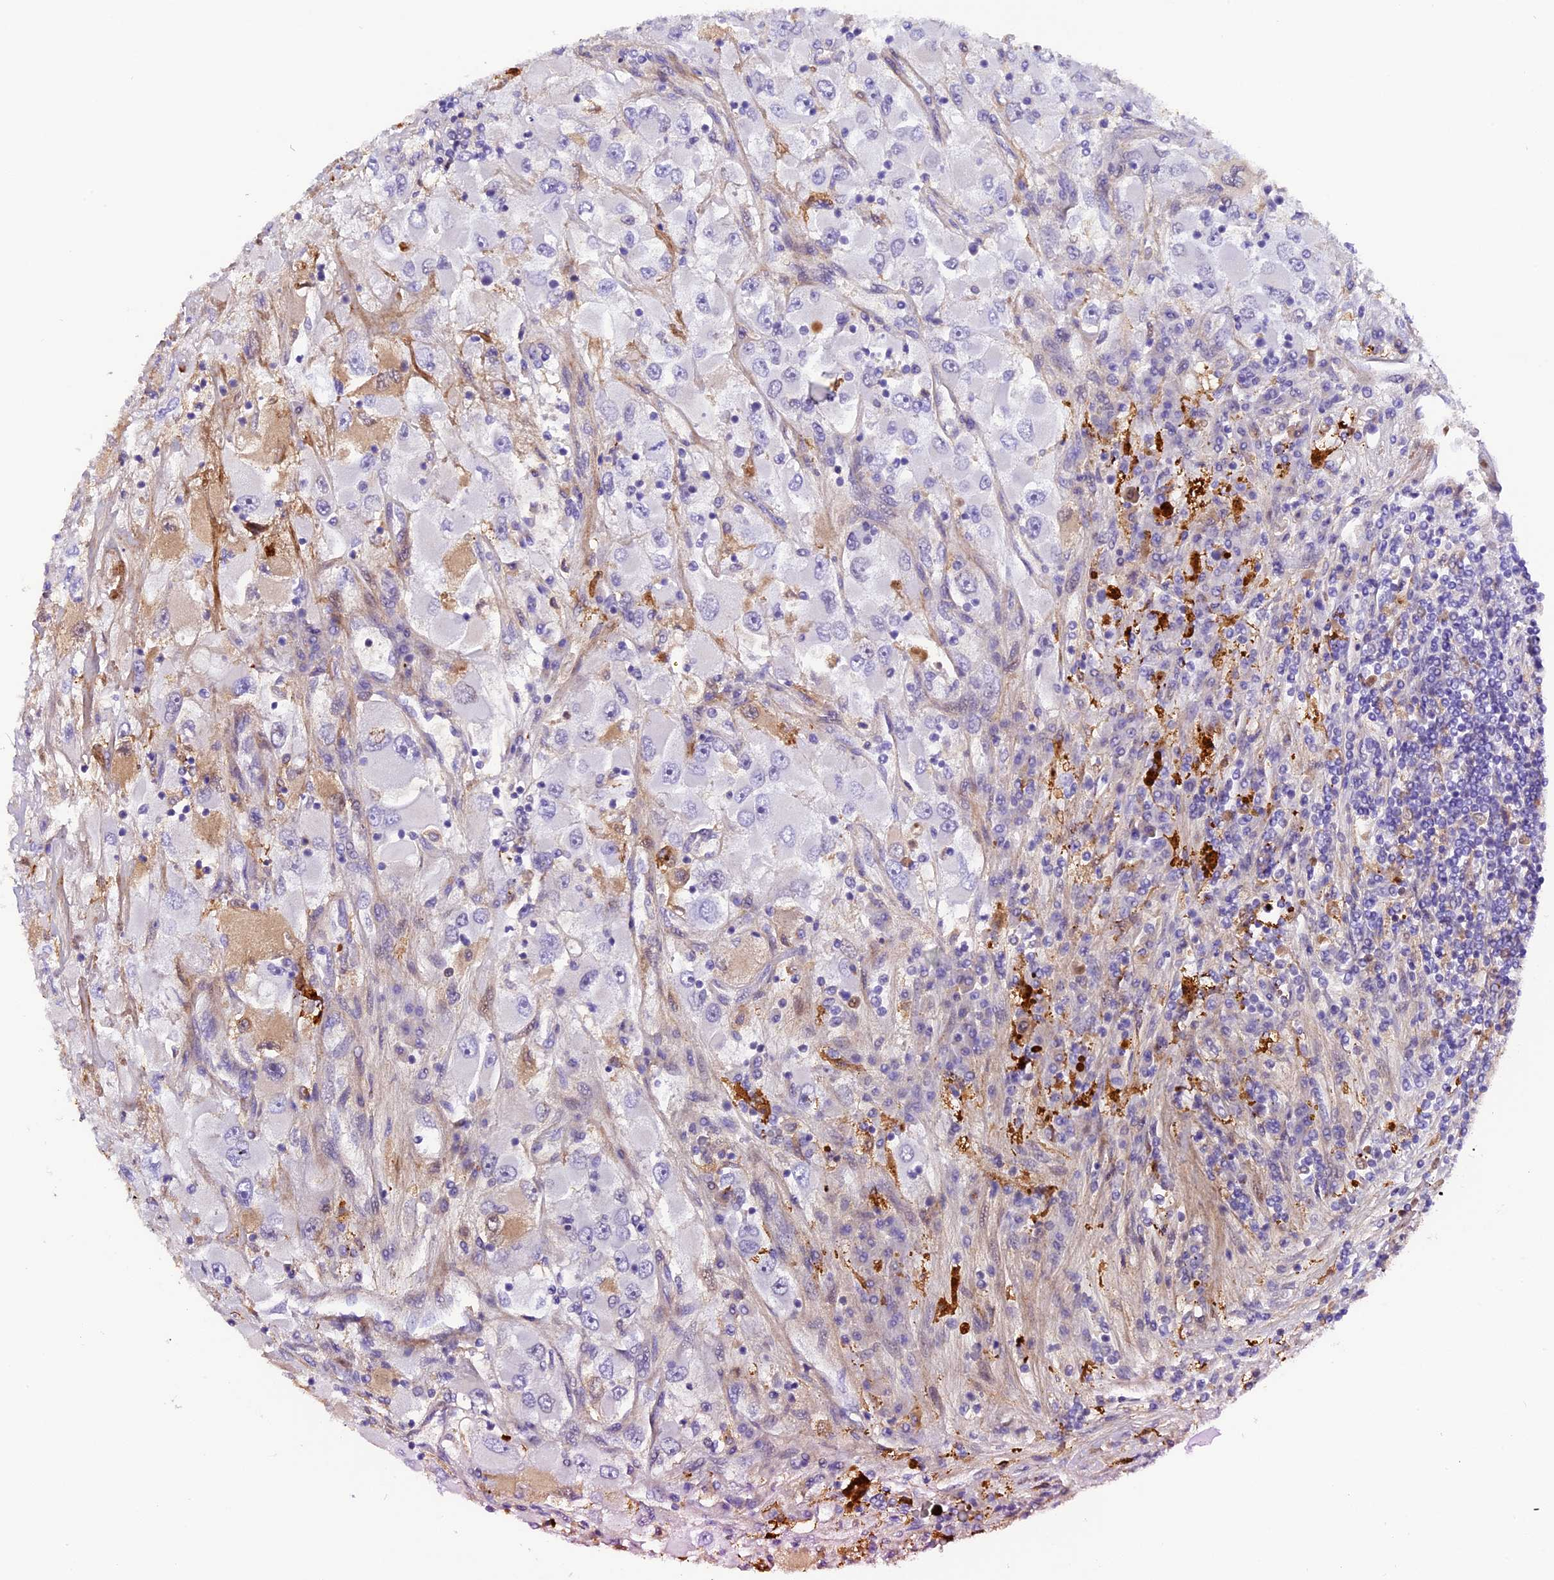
{"staining": {"intensity": "negative", "quantity": "none", "location": "none"}, "tissue": "renal cancer", "cell_type": "Tumor cells", "image_type": "cancer", "snomed": [{"axis": "morphology", "description": "Adenocarcinoma, NOS"}, {"axis": "topography", "description": "Kidney"}], "caption": "Histopathology image shows no protein expression in tumor cells of renal cancer (adenocarcinoma) tissue.", "gene": "MEX3B", "patient": {"sex": "female", "age": 52}}